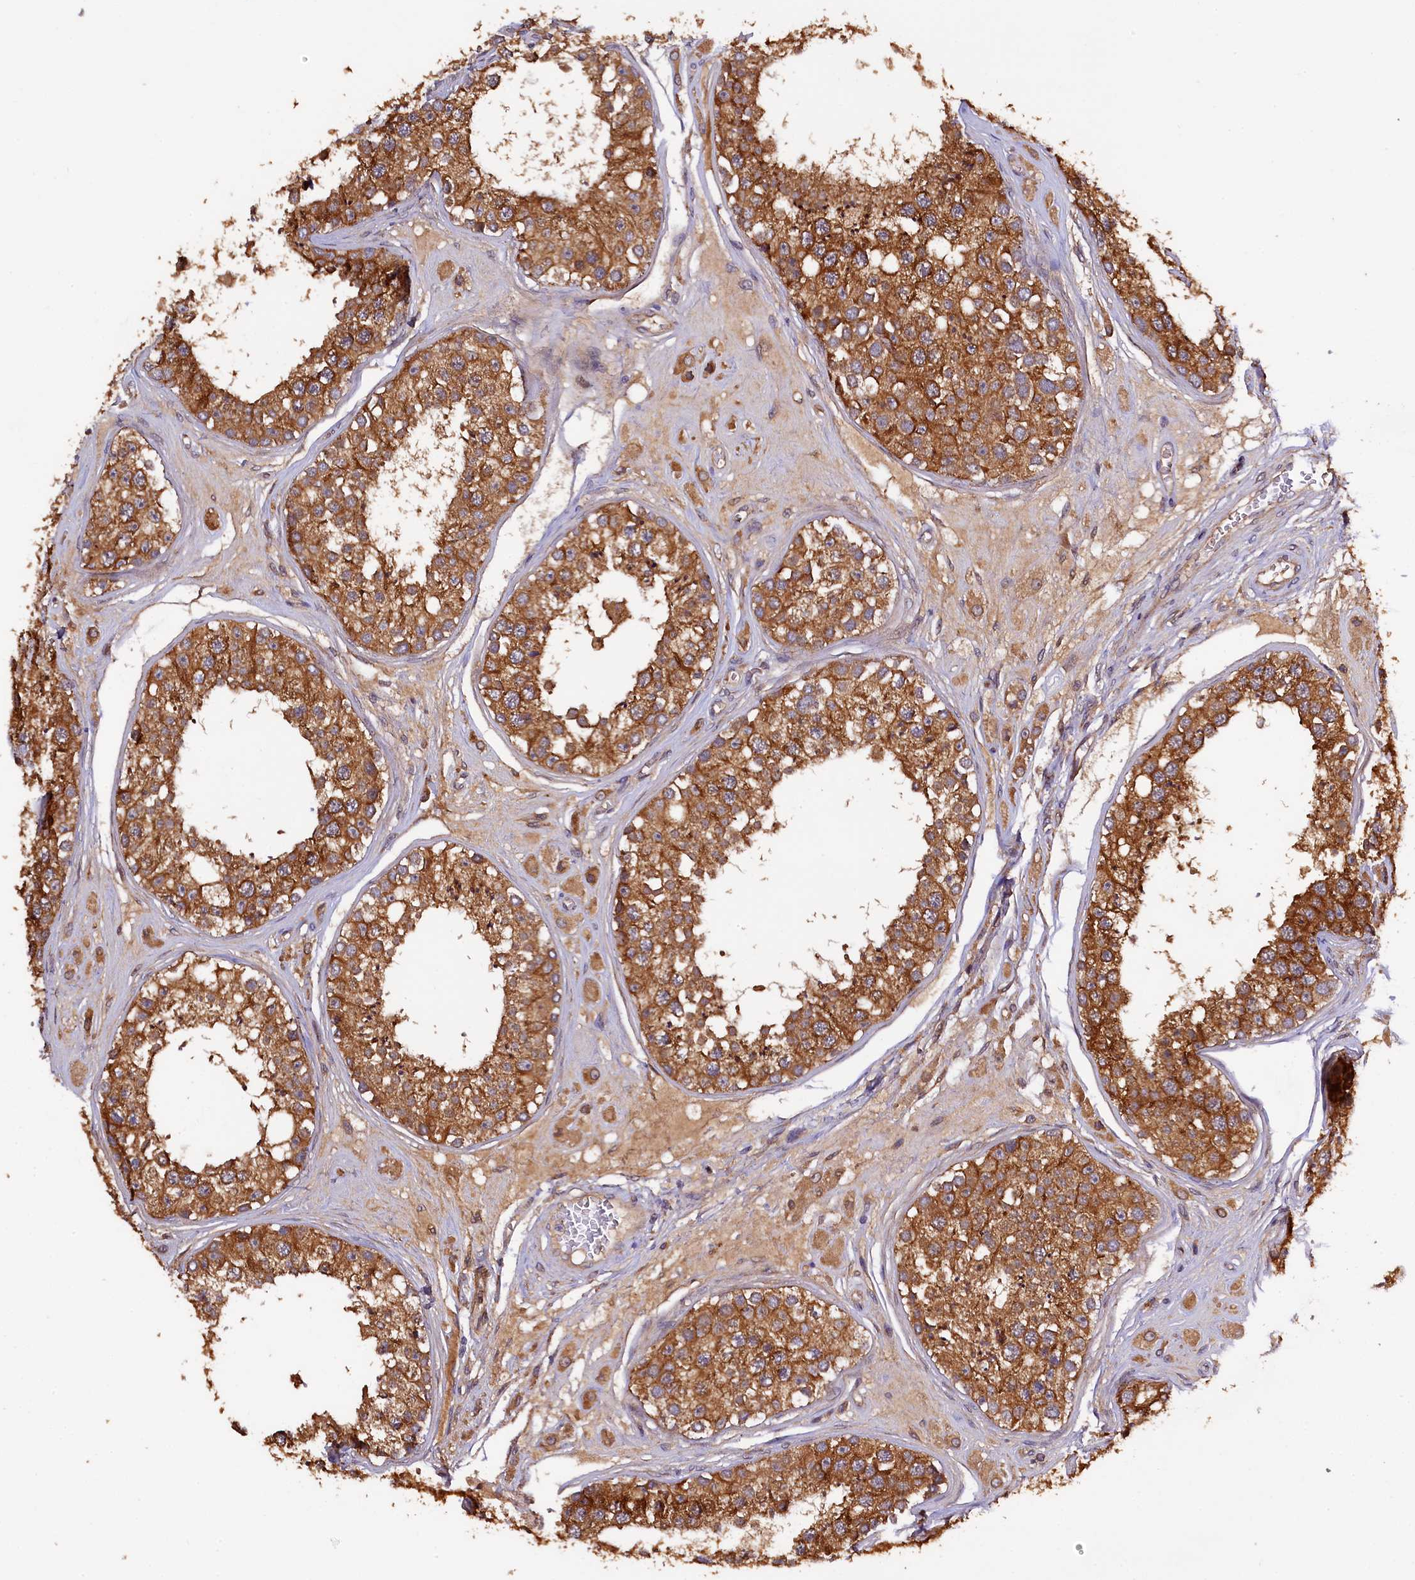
{"staining": {"intensity": "strong", "quantity": ">75%", "location": "cytoplasmic/membranous"}, "tissue": "testis", "cell_type": "Cells in seminiferous ducts", "image_type": "normal", "snomed": [{"axis": "morphology", "description": "Normal tissue, NOS"}, {"axis": "topography", "description": "Testis"}], "caption": "Immunohistochemistry (DAB) staining of benign human testis exhibits strong cytoplasmic/membranous protein expression in approximately >75% of cells in seminiferous ducts.", "gene": "KLC2", "patient": {"sex": "male", "age": 25}}